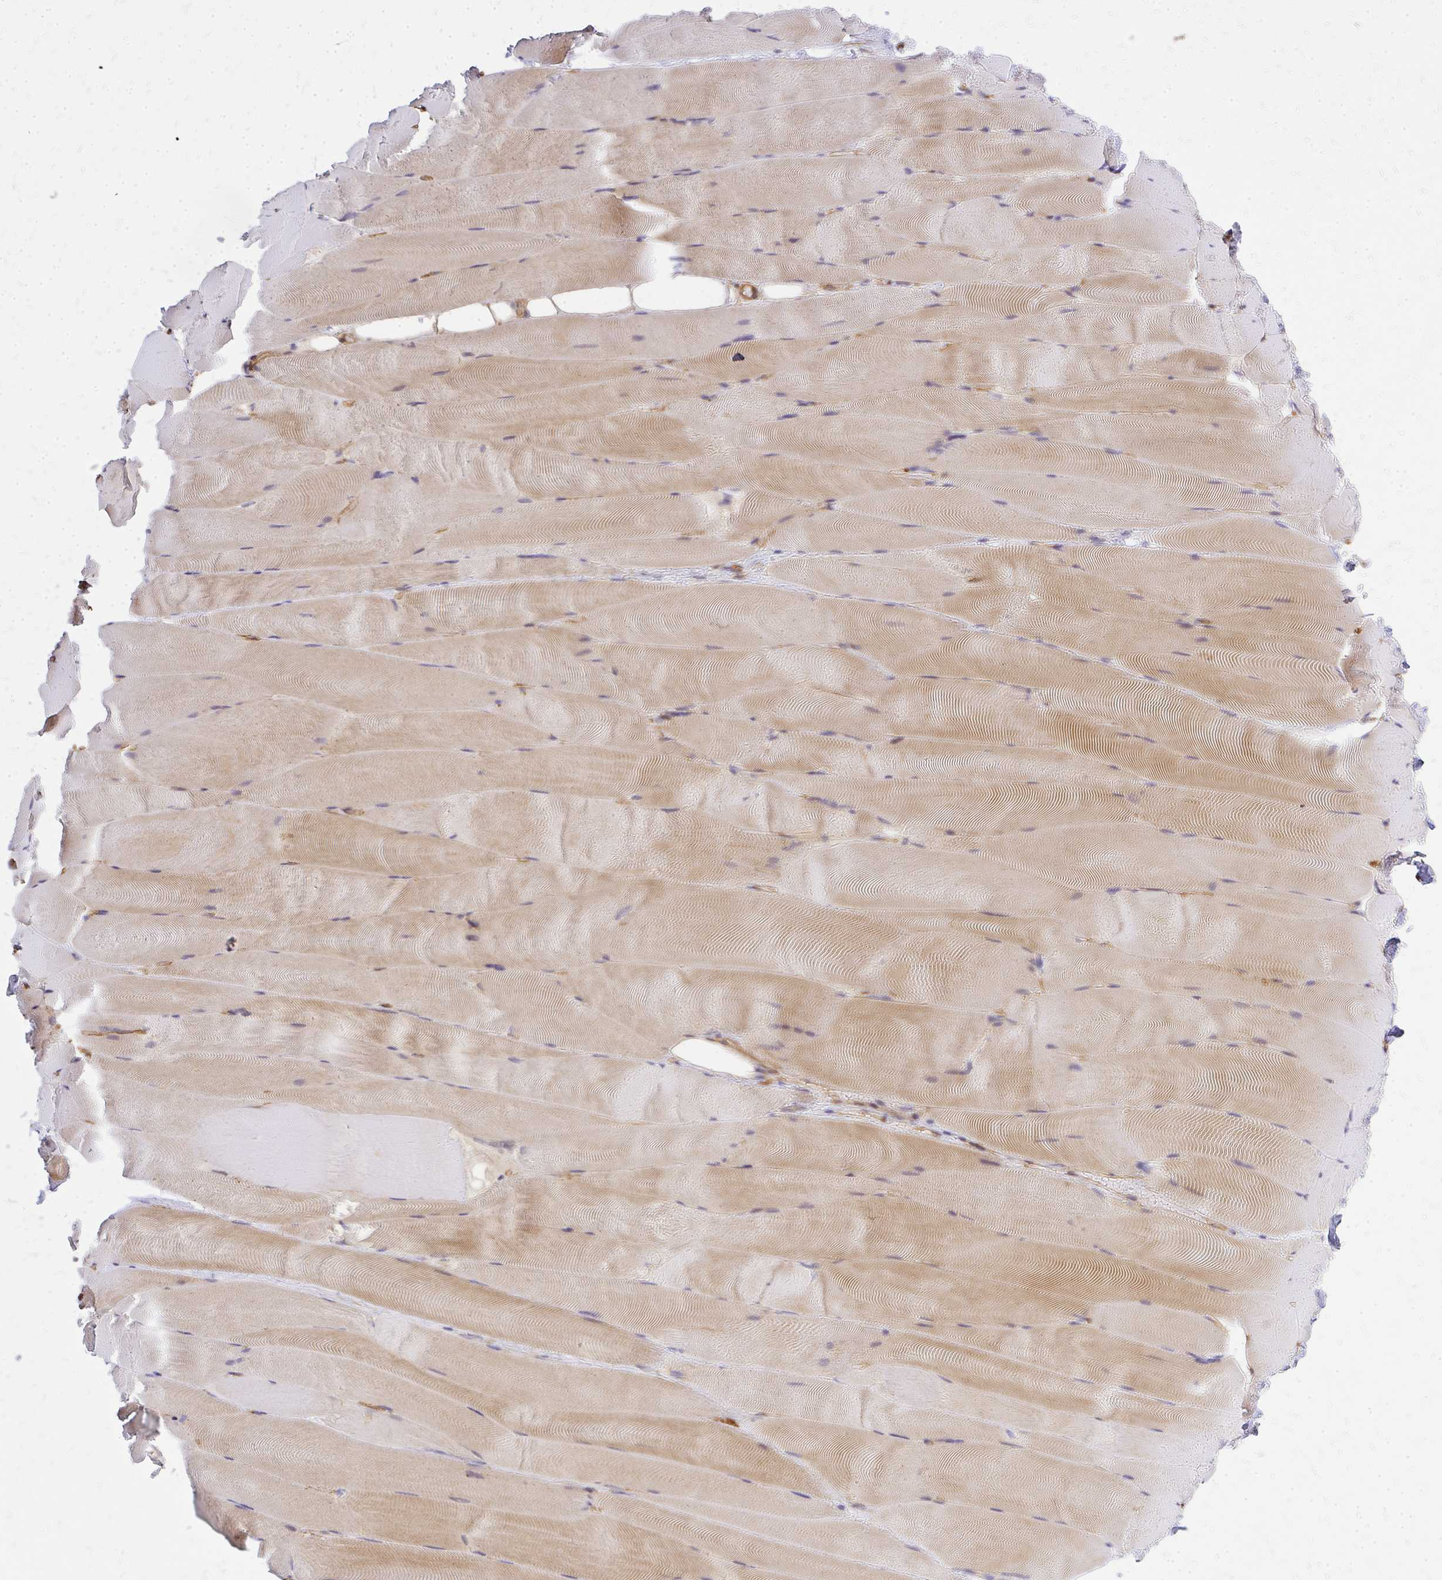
{"staining": {"intensity": "moderate", "quantity": "25%-75%", "location": "cytoplasmic/membranous"}, "tissue": "skeletal muscle", "cell_type": "Myocytes", "image_type": "normal", "snomed": [{"axis": "morphology", "description": "Normal tissue, NOS"}, {"axis": "topography", "description": "Skeletal muscle"}], "caption": "DAB immunohistochemical staining of unremarkable human skeletal muscle demonstrates moderate cytoplasmic/membranous protein positivity in approximately 25%-75% of myocytes. The protein of interest is shown in brown color, while the nuclei are stained blue.", "gene": "ENSG00000258472", "patient": {"sex": "female", "age": 64}}